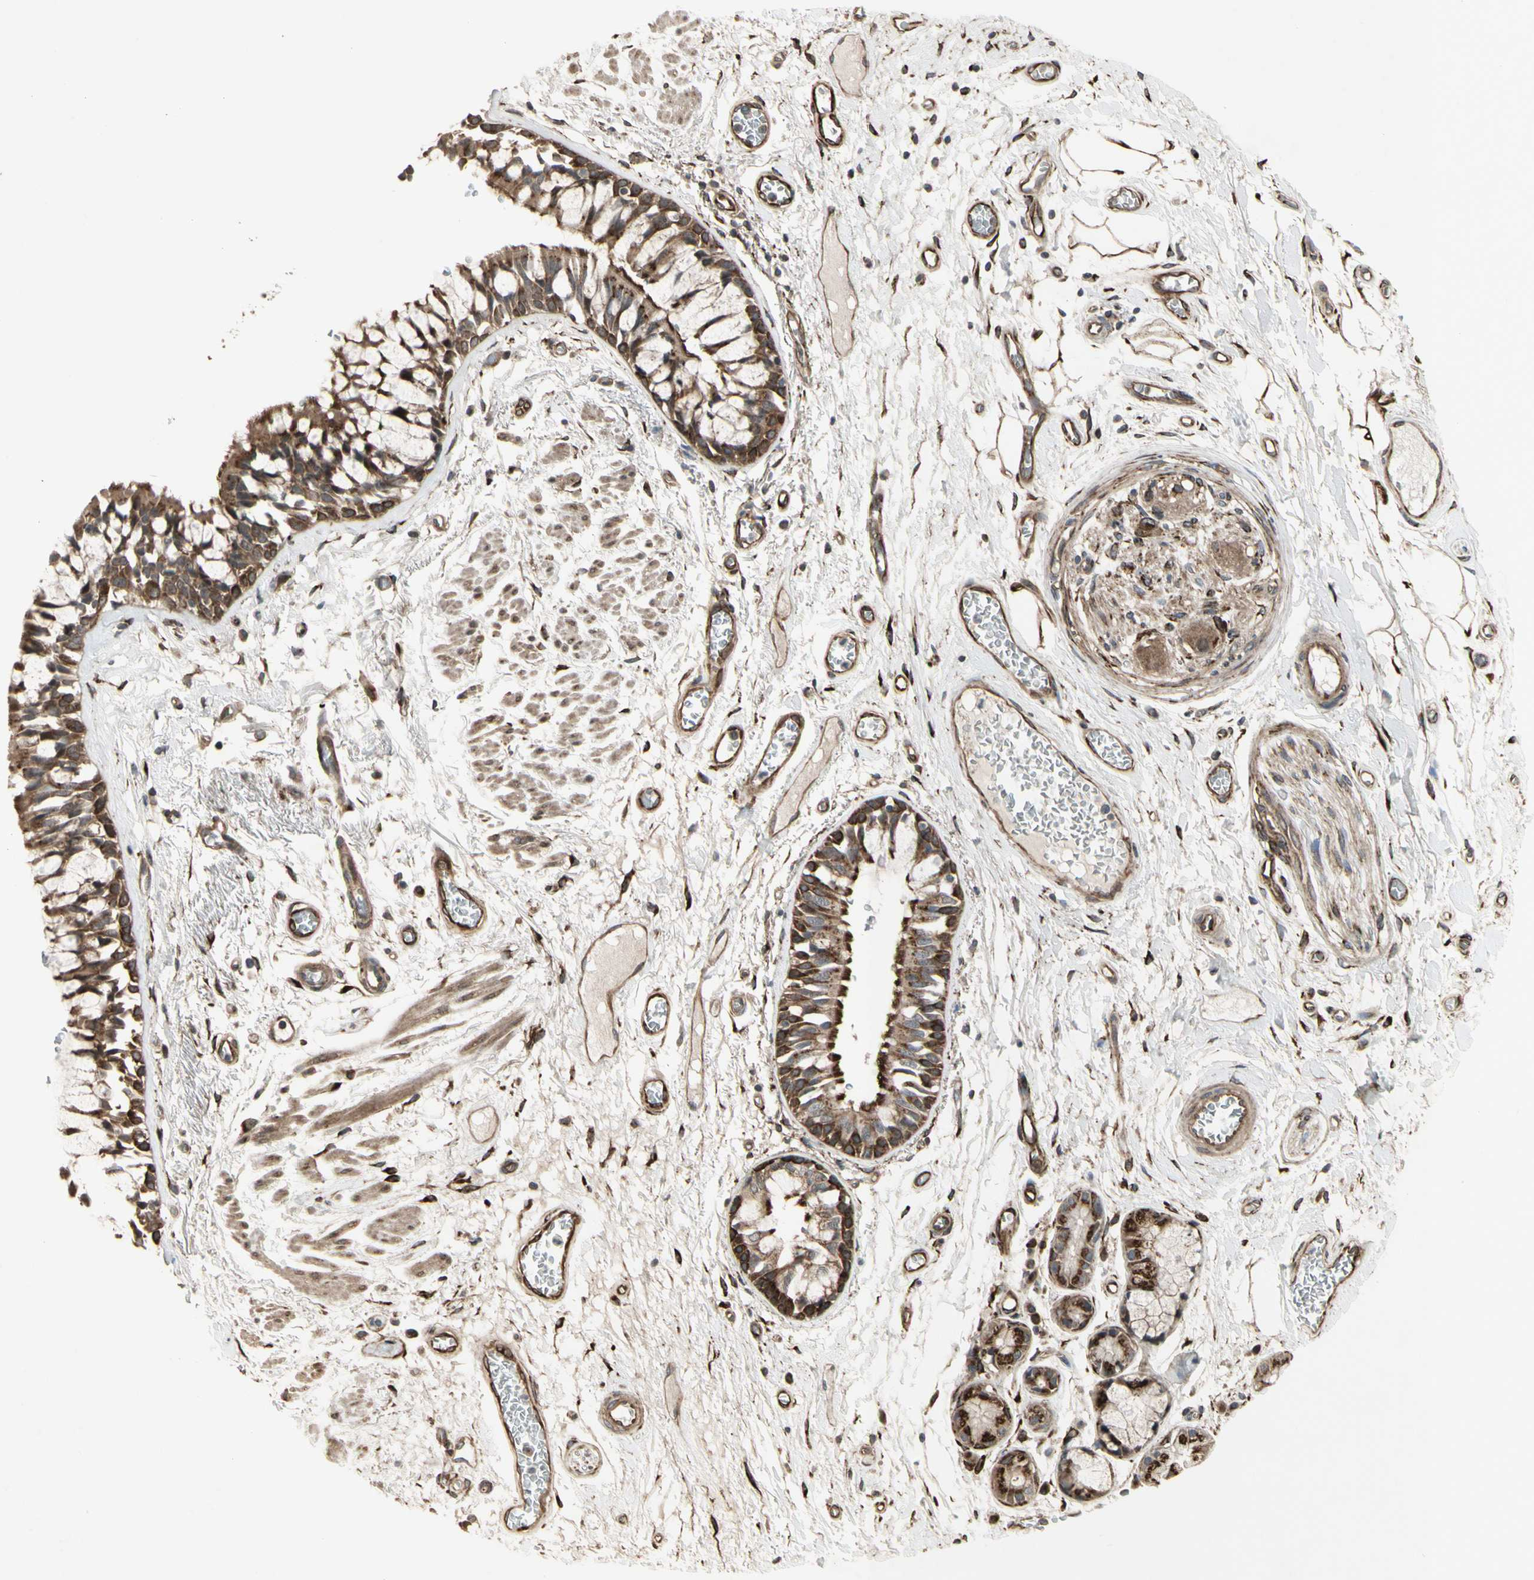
{"staining": {"intensity": "strong", "quantity": ">75%", "location": "cytoplasmic/membranous"}, "tissue": "bronchus", "cell_type": "Respiratory epithelial cells", "image_type": "normal", "snomed": [{"axis": "morphology", "description": "Normal tissue, NOS"}, {"axis": "topography", "description": "Bronchus"}], "caption": "Strong cytoplasmic/membranous staining for a protein is identified in about >75% of respiratory epithelial cells of benign bronchus using immunohistochemistry.", "gene": "SLC39A9", "patient": {"sex": "male", "age": 66}}